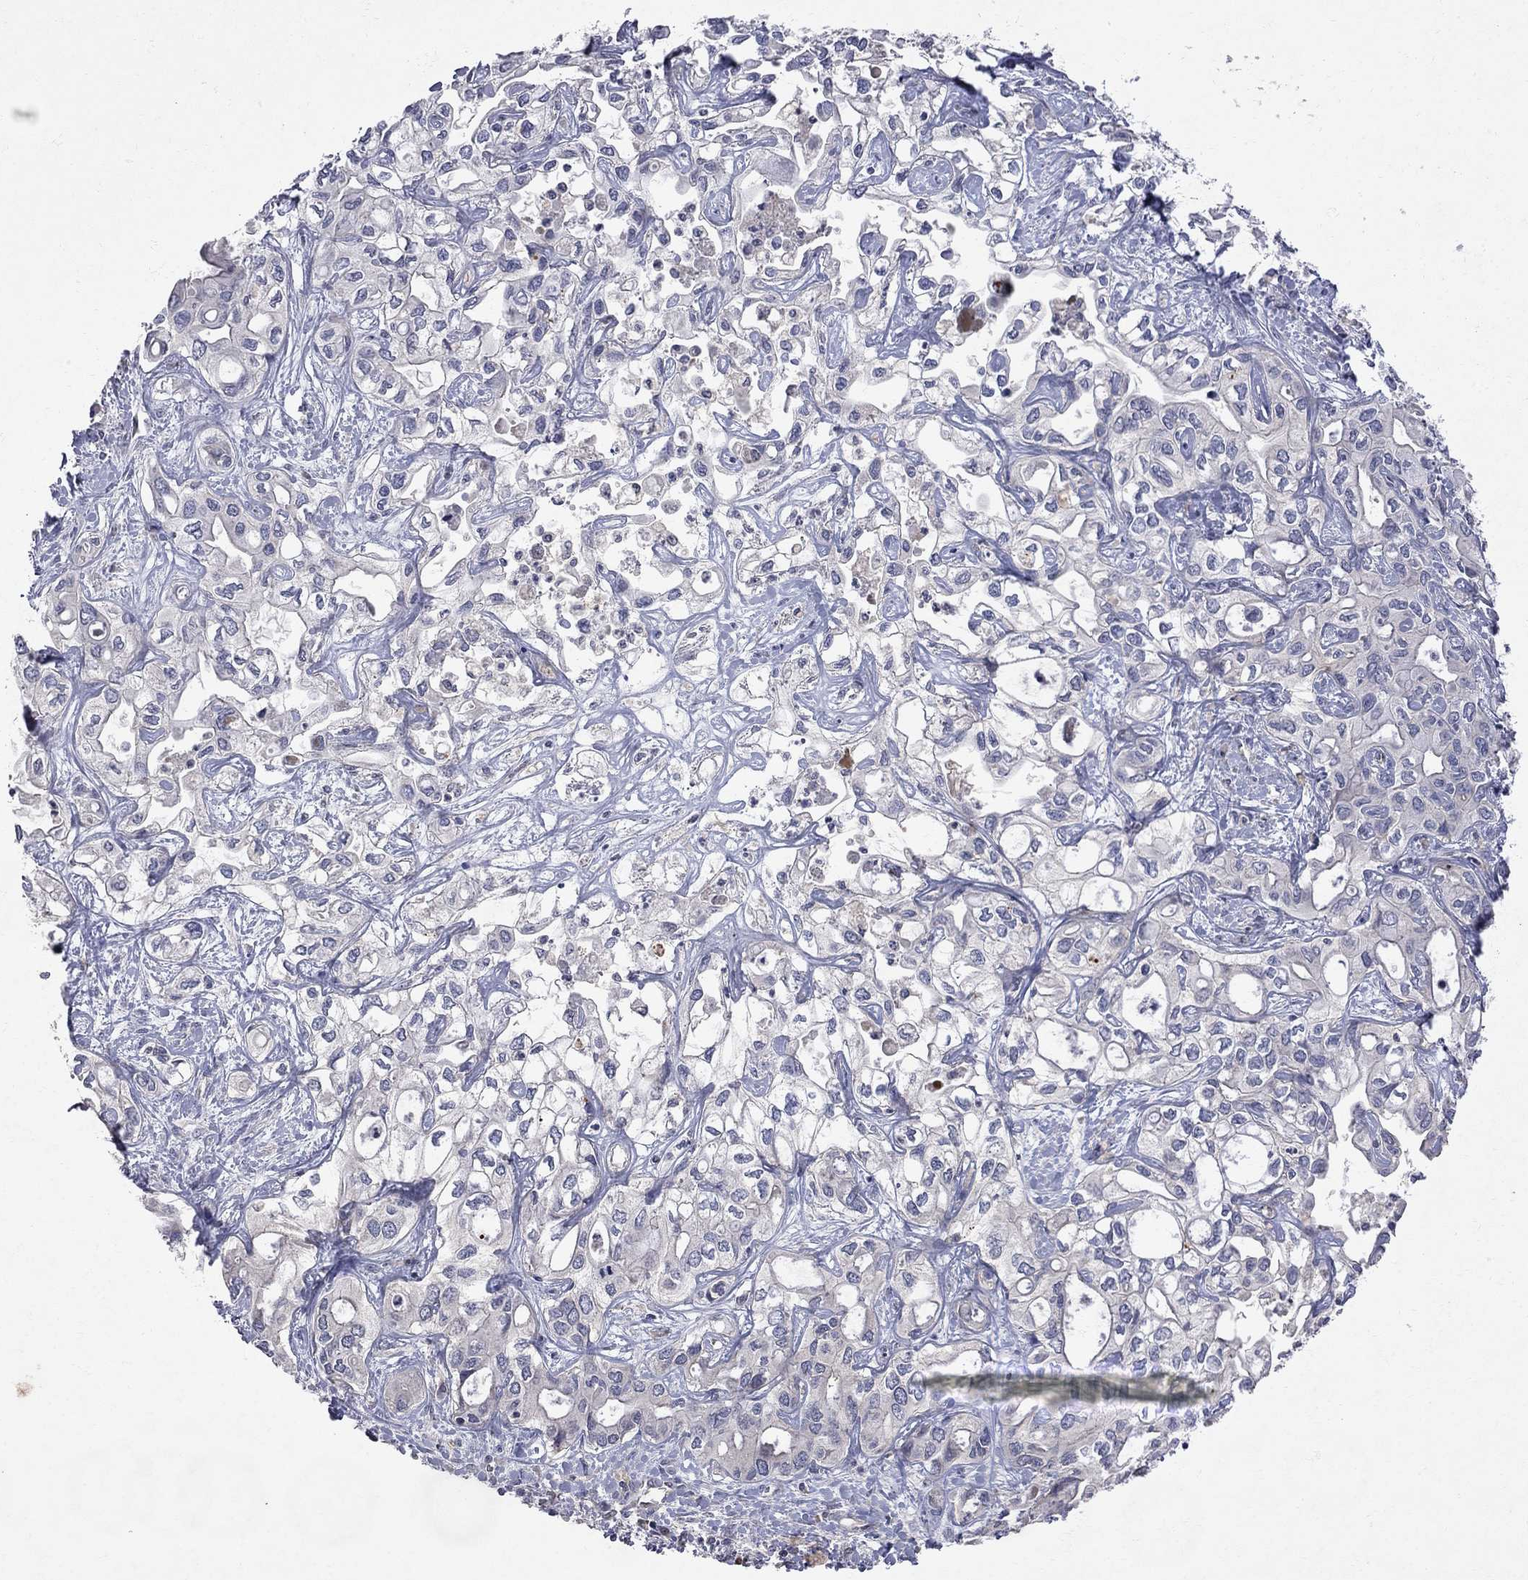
{"staining": {"intensity": "negative", "quantity": "none", "location": "none"}, "tissue": "liver cancer", "cell_type": "Tumor cells", "image_type": "cancer", "snomed": [{"axis": "morphology", "description": "Cholangiocarcinoma"}, {"axis": "topography", "description": "Liver"}], "caption": "IHC image of neoplastic tissue: human liver cancer stained with DAB reveals no significant protein positivity in tumor cells.", "gene": "ABI3", "patient": {"sex": "female", "age": 64}}